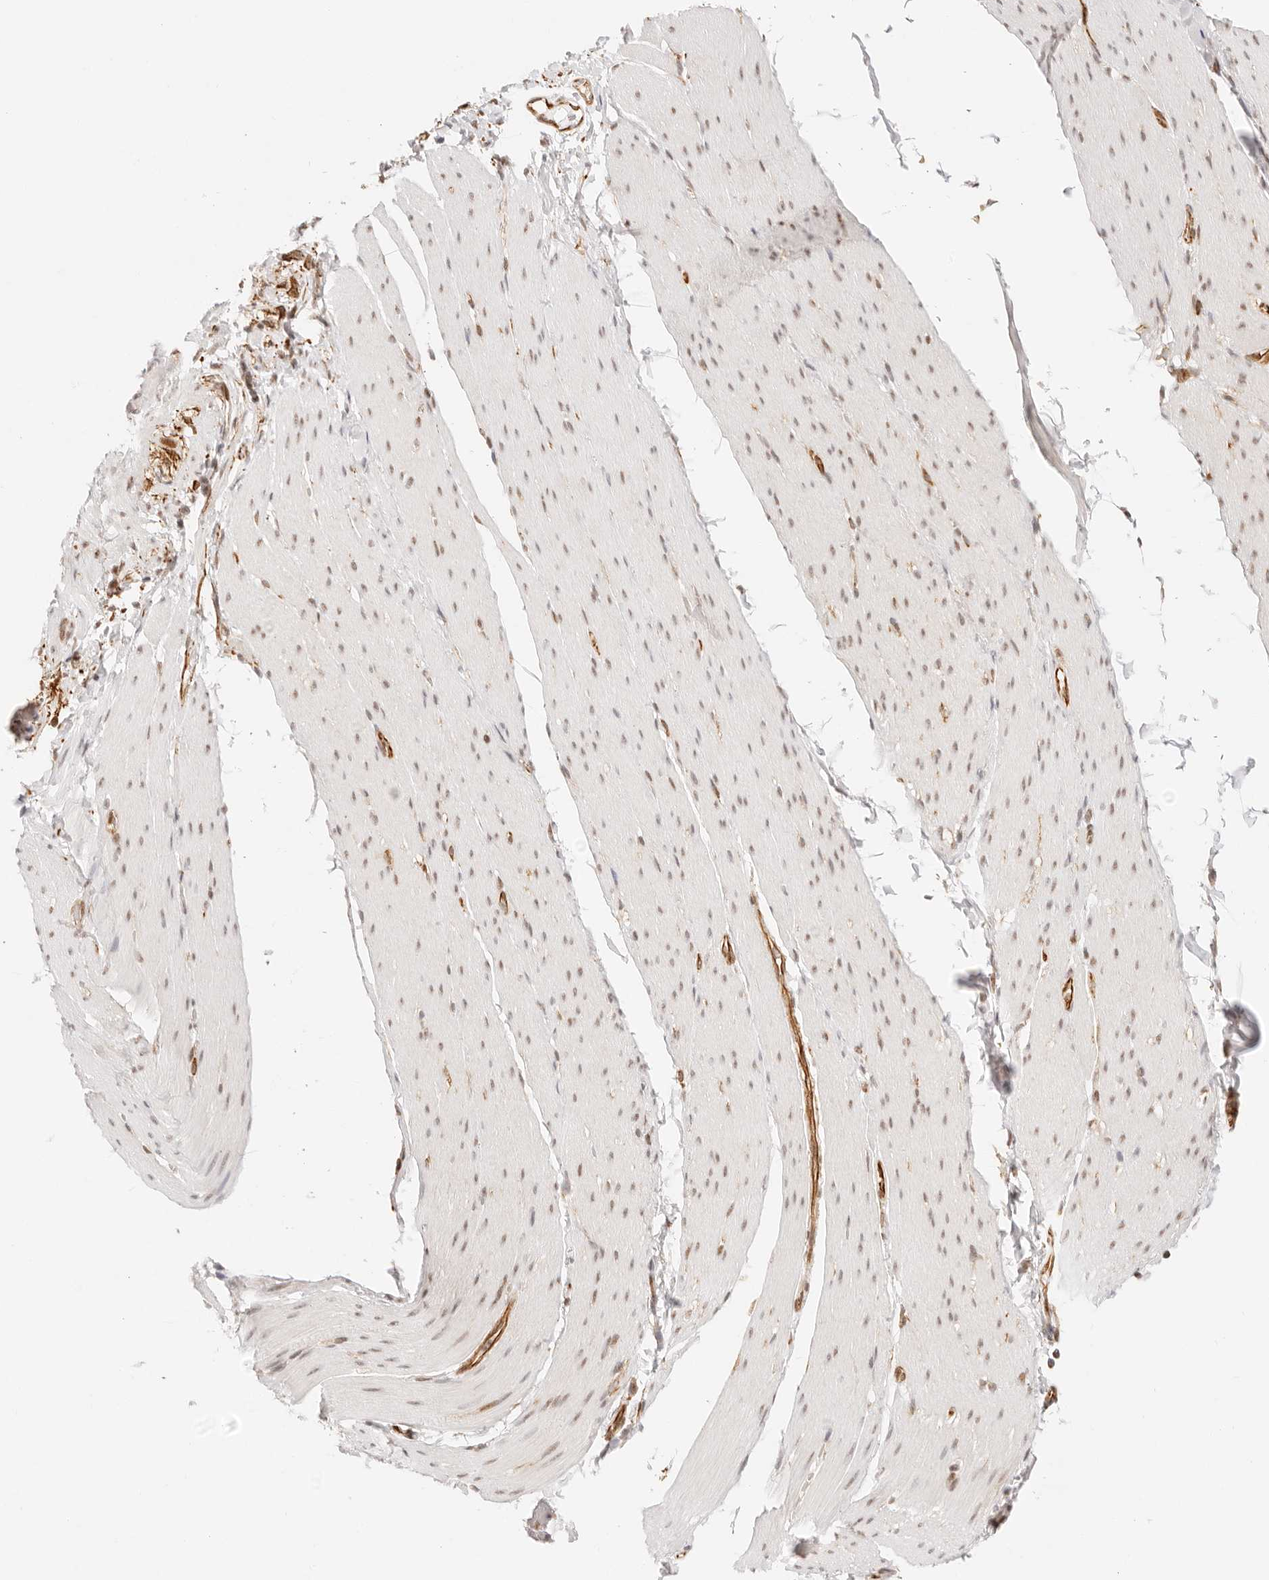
{"staining": {"intensity": "weak", "quantity": "25%-75%", "location": "nuclear"}, "tissue": "smooth muscle", "cell_type": "Smooth muscle cells", "image_type": "normal", "snomed": [{"axis": "morphology", "description": "Normal tissue, NOS"}, {"axis": "topography", "description": "Smooth muscle"}, {"axis": "topography", "description": "Small intestine"}], "caption": "Immunohistochemical staining of benign smooth muscle shows low levels of weak nuclear positivity in approximately 25%-75% of smooth muscle cells.", "gene": "ZC3H11A", "patient": {"sex": "female", "age": 84}}